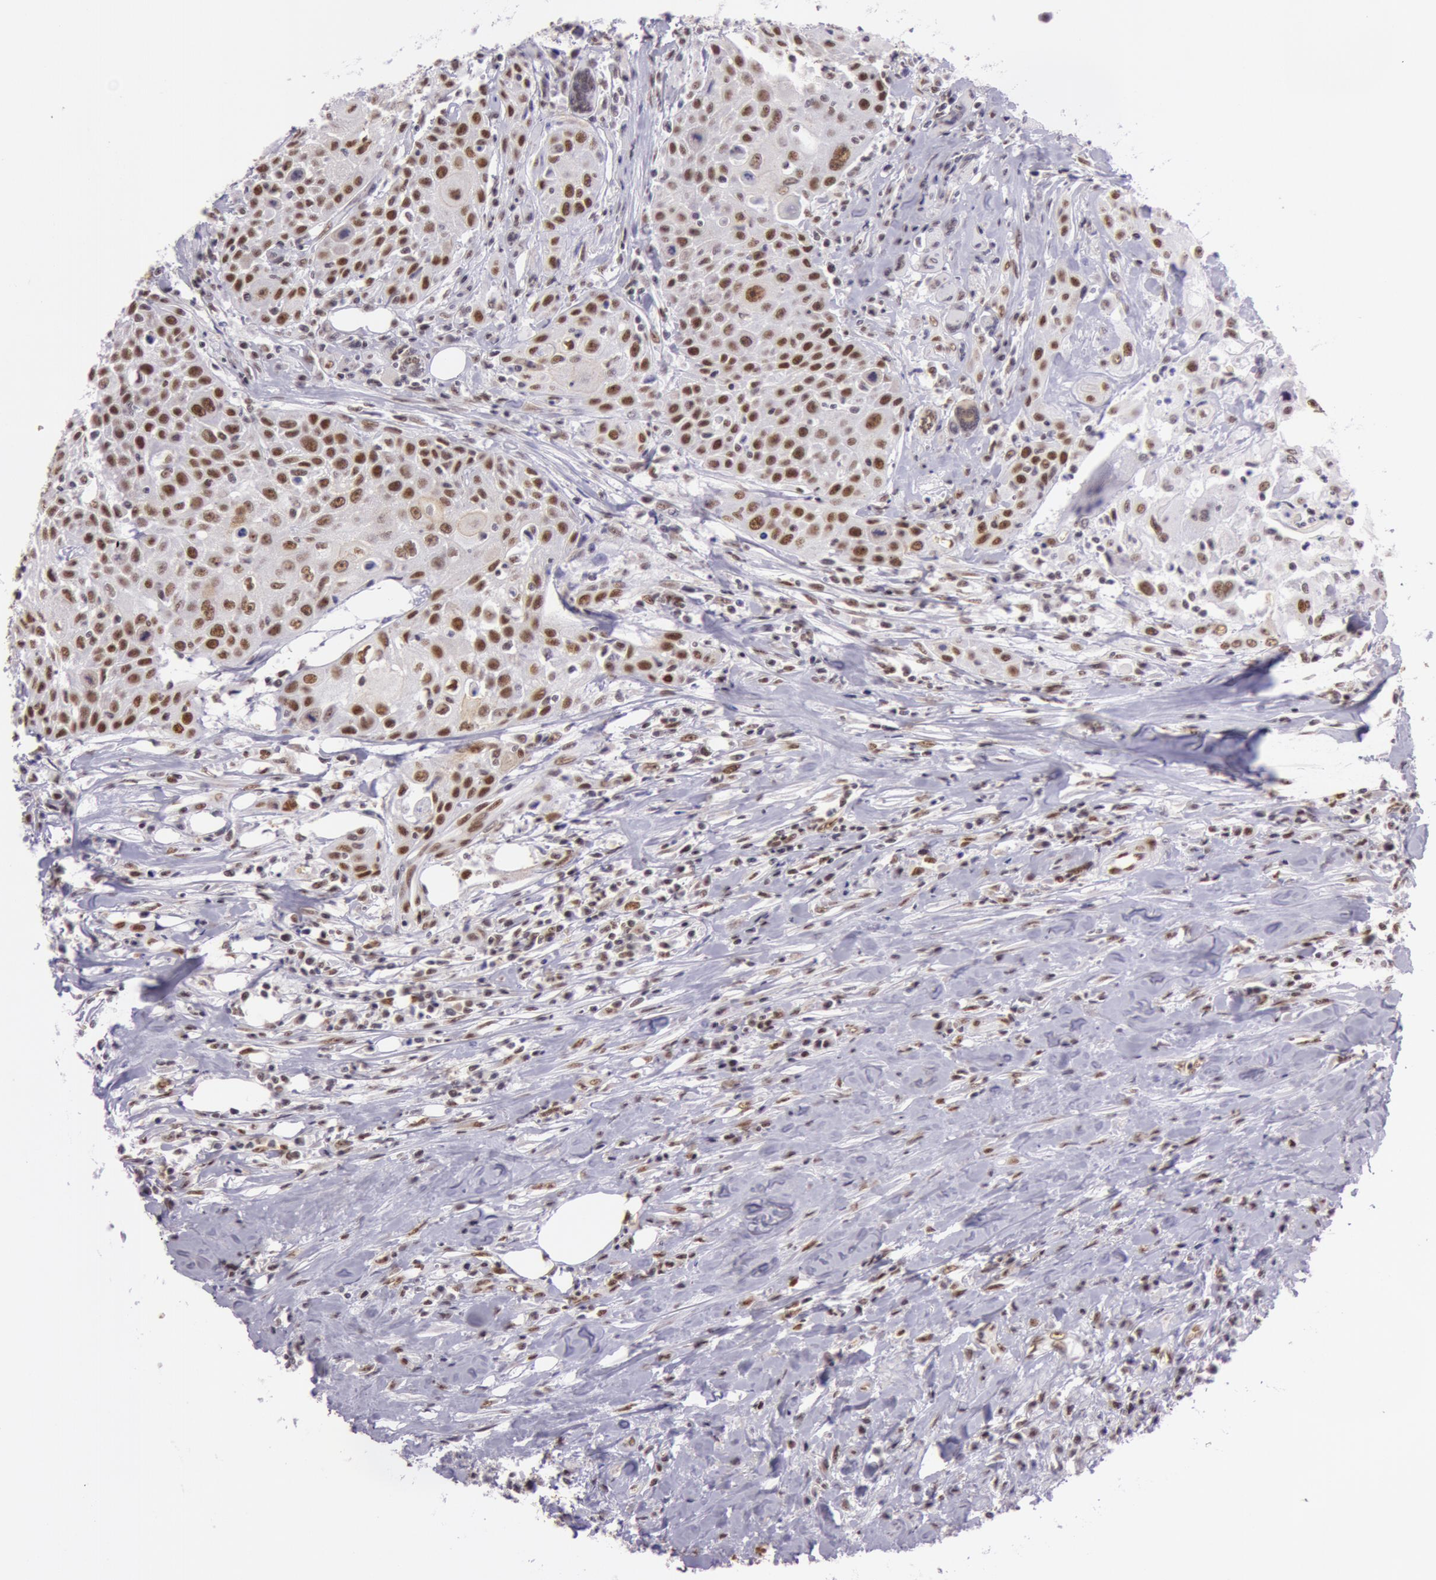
{"staining": {"intensity": "strong", "quantity": ">75%", "location": "nuclear"}, "tissue": "head and neck cancer", "cell_type": "Tumor cells", "image_type": "cancer", "snomed": [{"axis": "morphology", "description": "Squamous cell carcinoma, NOS"}, {"axis": "topography", "description": "Oral tissue"}, {"axis": "topography", "description": "Head-Neck"}], "caption": "Head and neck squamous cell carcinoma stained with immunohistochemistry (IHC) shows strong nuclear positivity in approximately >75% of tumor cells. (DAB (3,3'-diaminobenzidine) IHC with brightfield microscopy, high magnification).", "gene": "NBN", "patient": {"sex": "female", "age": 82}}